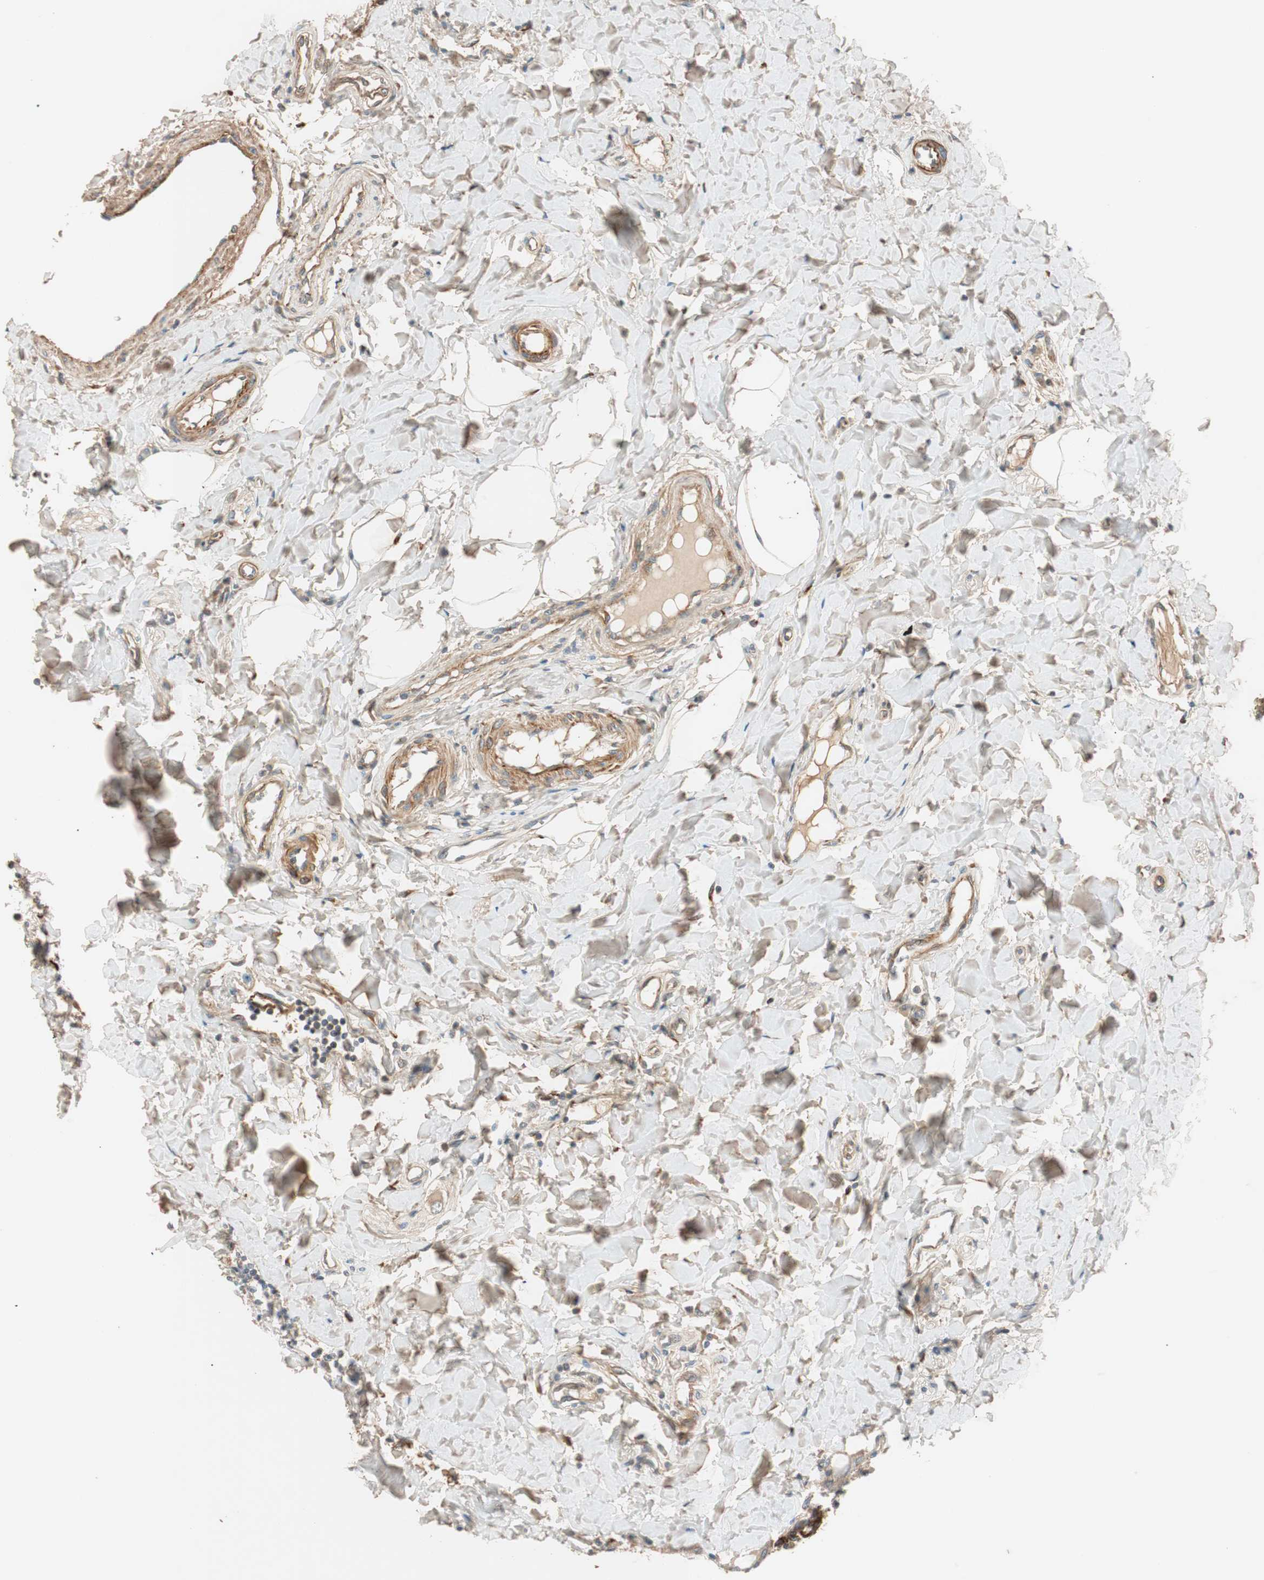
{"staining": {"intensity": "weak", "quantity": ">75%", "location": "cytoplasmic/membranous"}, "tissue": "colon", "cell_type": "Endothelial cells", "image_type": "normal", "snomed": [{"axis": "morphology", "description": "Normal tissue, NOS"}, {"axis": "morphology", "description": "Adenocarcinoma, NOS"}, {"axis": "topography", "description": "Colon"}, {"axis": "topography", "description": "Peripheral nerve tissue"}], "caption": "DAB immunohistochemical staining of unremarkable human colon demonstrates weak cytoplasmic/membranous protein staining in approximately >75% of endothelial cells. (brown staining indicates protein expression, while blue staining denotes nuclei).", "gene": "EPHA6", "patient": {"sex": "male", "age": 14}}